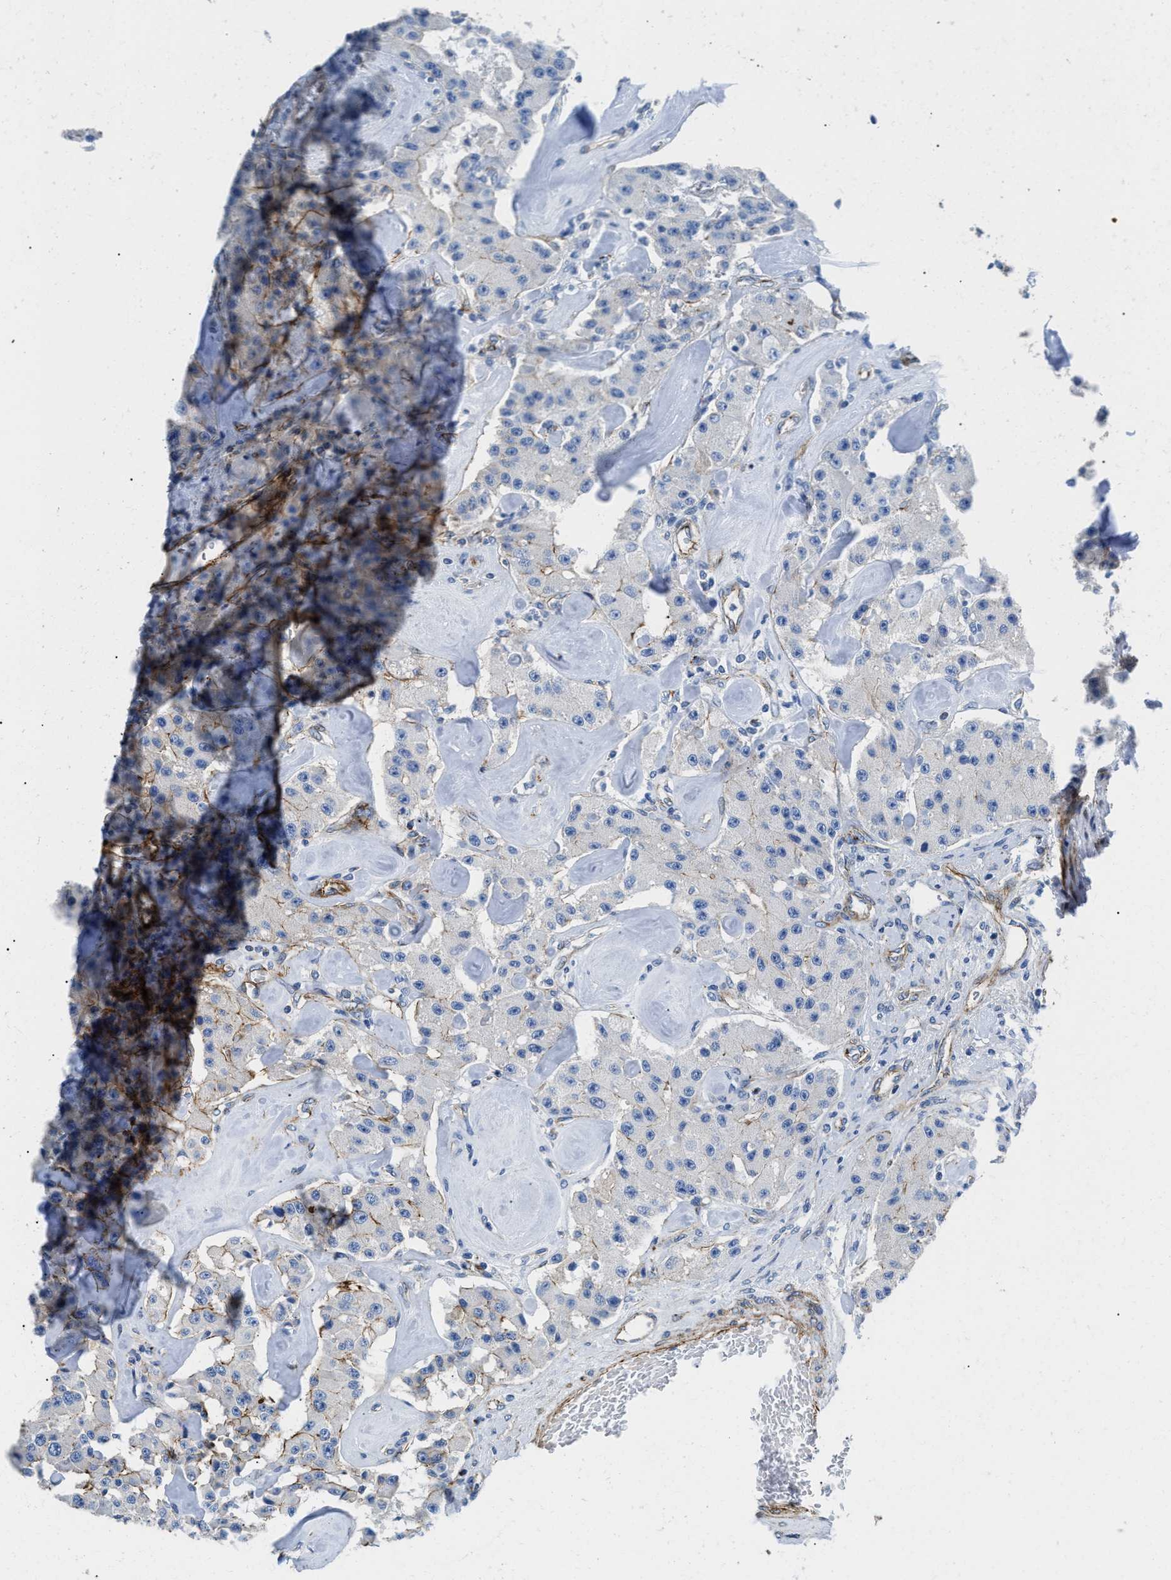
{"staining": {"intensity": "negative", "quantity": "none", "location": "none"}, "tissue": "carcinoid", "cell_type": "Tumor cells", "image_type": "cancer", "snomed": [{"axis": "morphology", "description": "Carcinoid, malignant, NOS"}, {"axis": "topography", "description": "Pancreas"}], "caption": "This is a image of immunohistochemistry (IHC) staining of carcinoid, which shows no positivity in tumor cells.", "gene": "CUTA", "patient": {"sex": "male", "age": 41}}